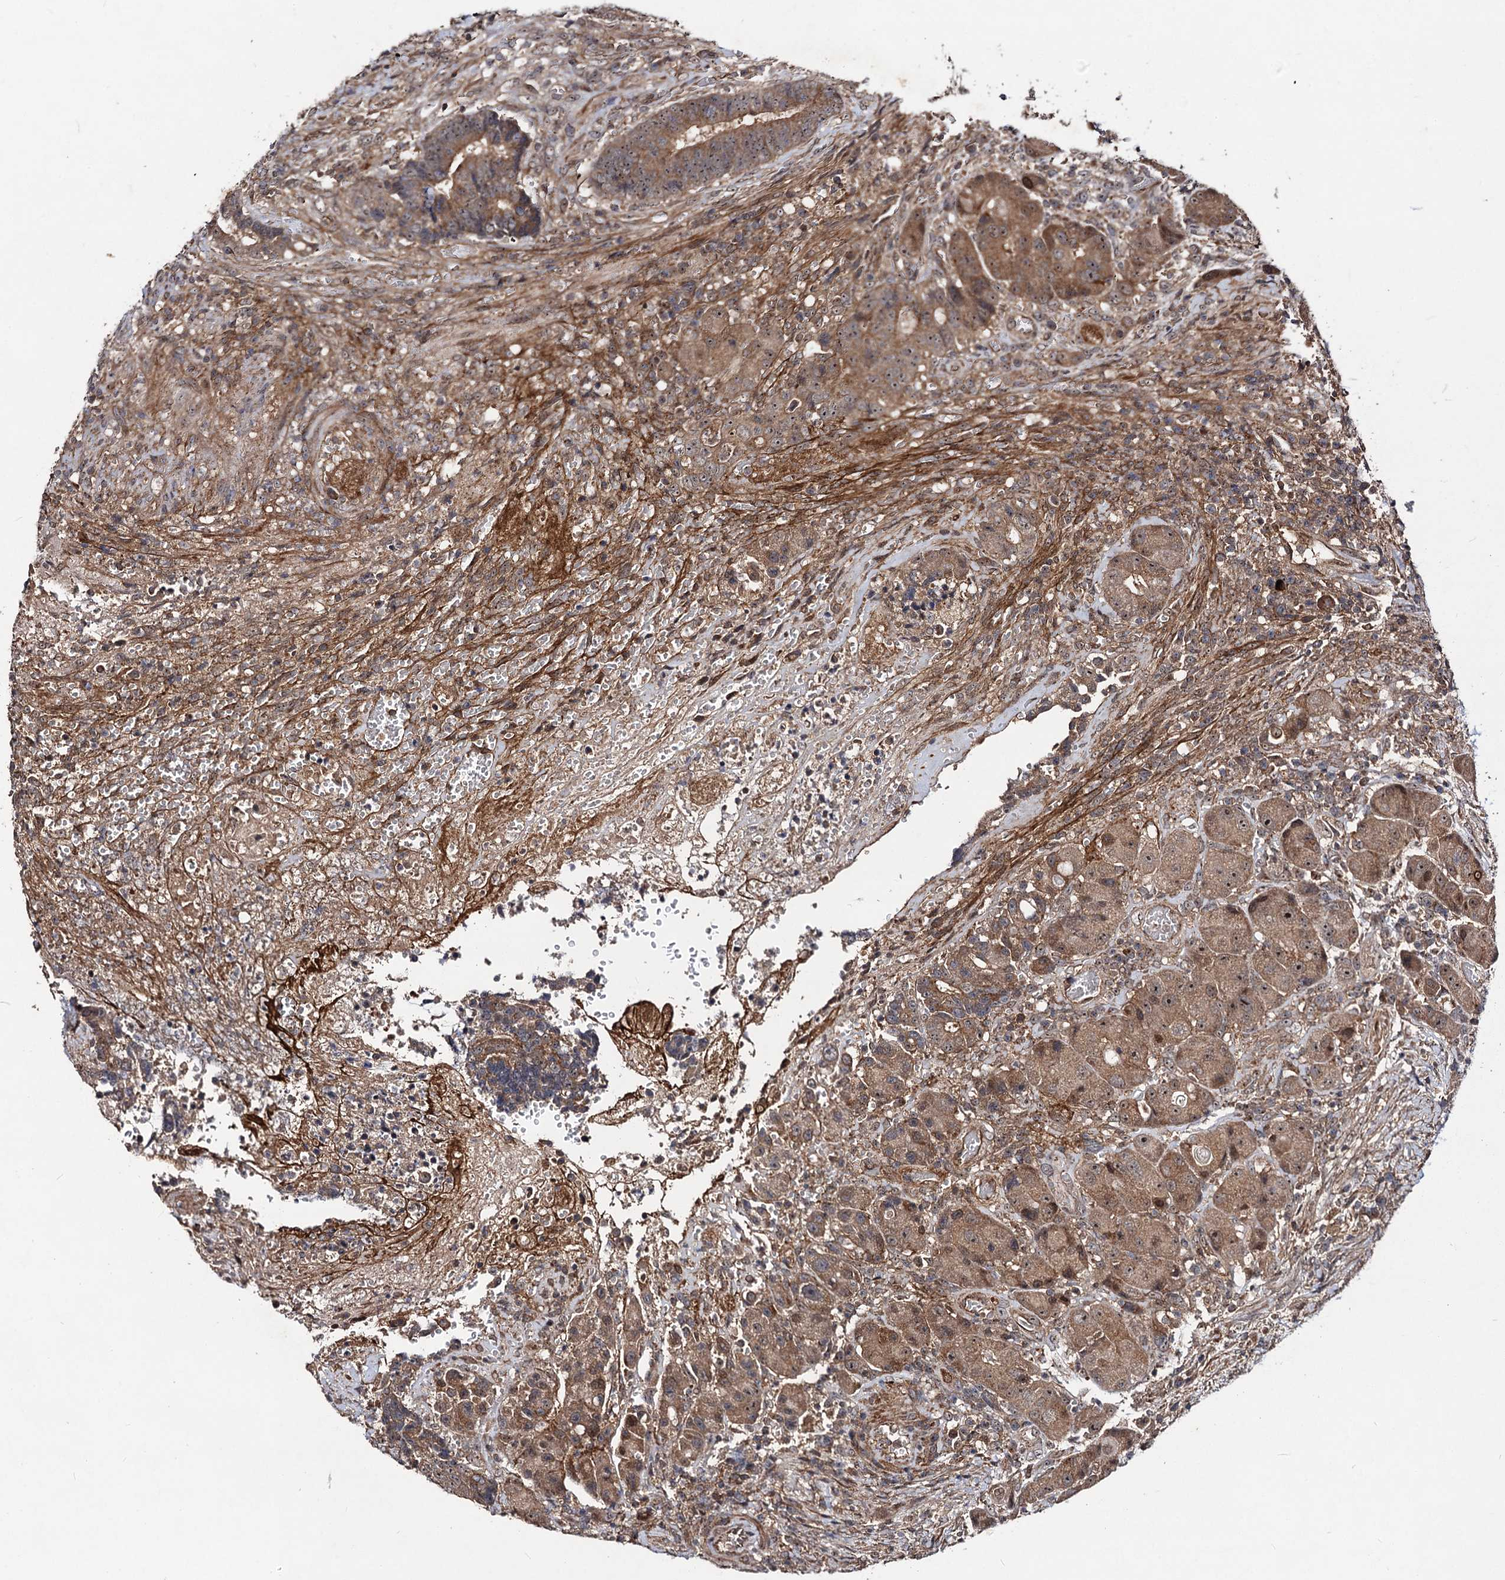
{"staining": {"intensity": "moderate", "quantity": ">75%", "location": "cytoplasmic/membranous,nuclear"}, "tissue": "colorectal cancer", "cell_type": "Tumor cells", "image_type": "cancer", "snomed": [{"axis": "morphology", "description": "Adenocarcinoma, NOS"}, {"axis": "topography", "description": "Rectum"}], "caption": "Moderate cytoplasmic/membranous and nuclear protein positivity is seen in approximately >75% of tumor cells in adenocarcinoma (colorectal). (IHC, brightfield microscopy, high magnification).", "gene": "KXD1", "patient": {"sex": "male", "age": 69}}